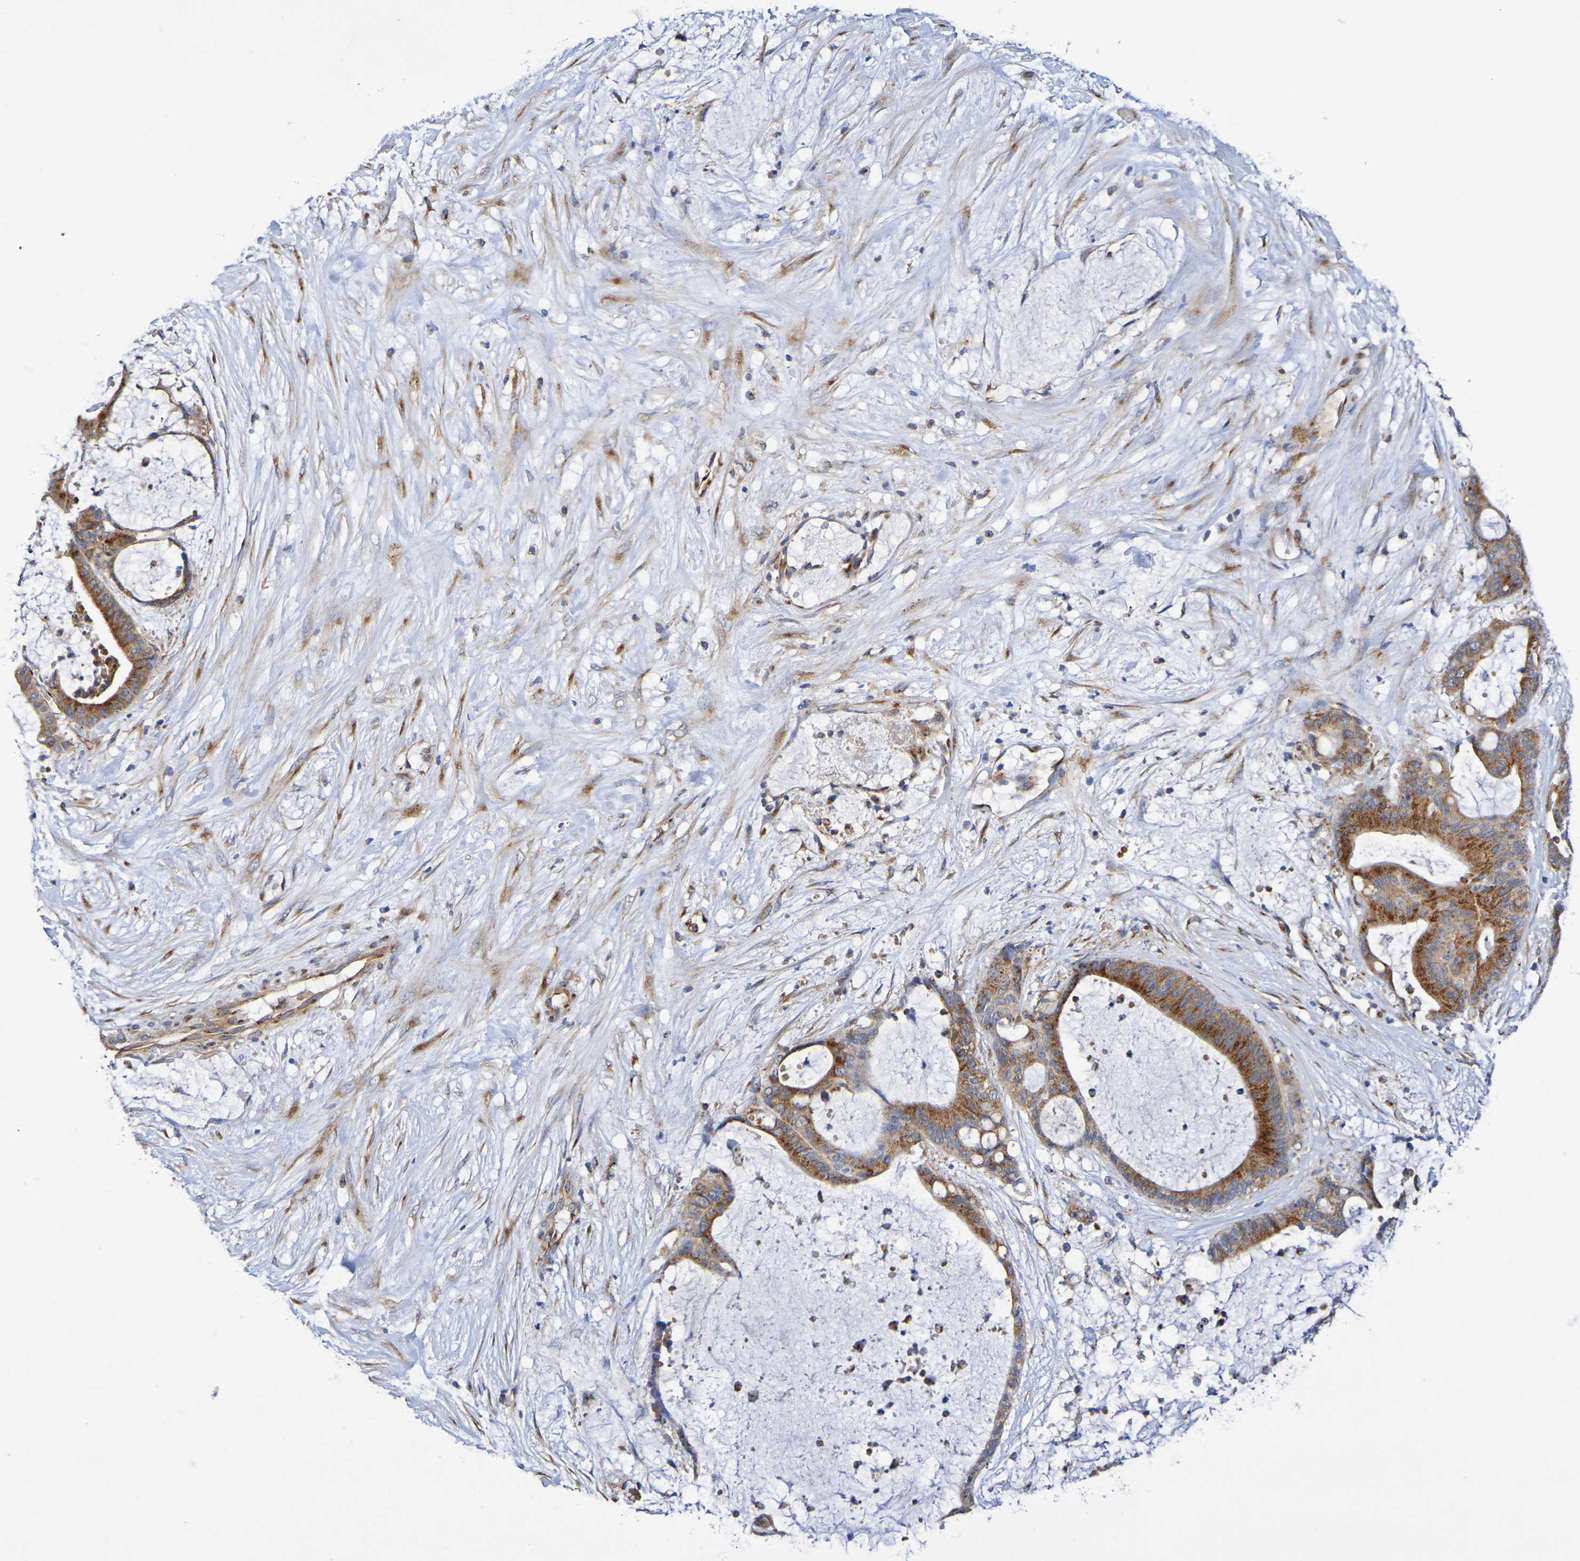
{"staining": {"intensity": "moderate", "quantity": ">75%", "location": "cytoplasmic/membranous"}, "tissue": "liver cancer", "cell_type": "Tumor cells", "image_type": "cancer", "snomed": [{"axis": "morphology", "description": "Cholangiocarcinoma"}, {"axis": "topography", "description": "Liver"}], "caption": "Liver cancer (cholangiocarcinoma) stained with a protein marker reveals moderate staining in tumor cells.", "gene": "DCP2", "patient": {"sex": "female", "age": 73}}